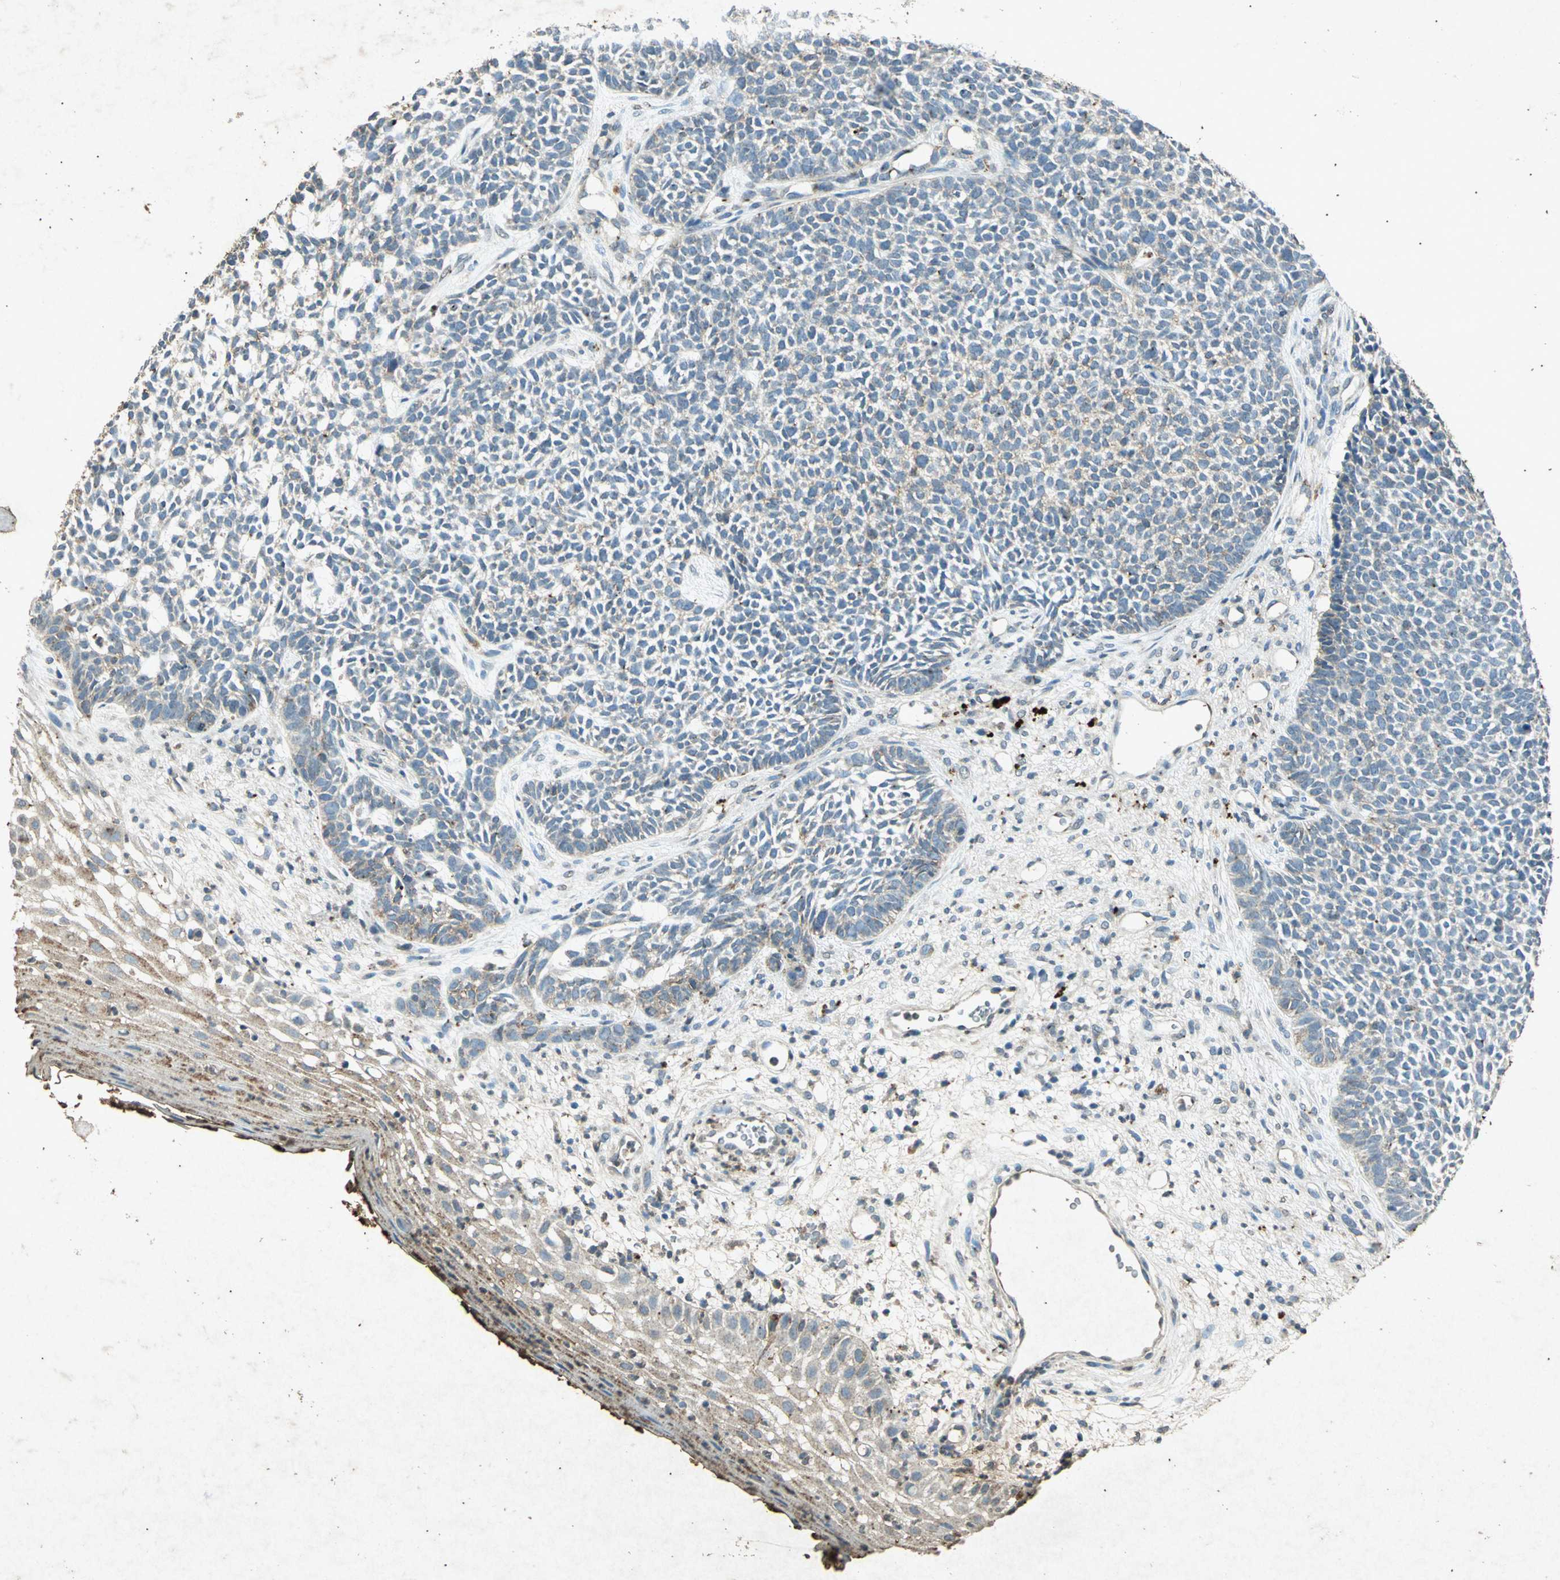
{"staining": {"intensity": "negative", "quantity": "none", "location": "none"}, "tissue": "skin cancer", "cell_type": "Tumor cells", "image_type": "cancer", "snomed": [{"axis": "morphology", "description": "Basal cell carcinoma"}, {"axis": "topography", "description": "Skin"}], "caption": "Protein analysis of skin cancer (basal cell carcinoma) reveals no significant expression in tumor cells. Brightfield microscopy of immunohistochemistry stained with DAB (3,3'-diaminobenzidine) (brown) and hematoxylin (blue), captured at high magnification.", "gene": "PSEN1", "patient": {"sex": "female", "age": 84}}